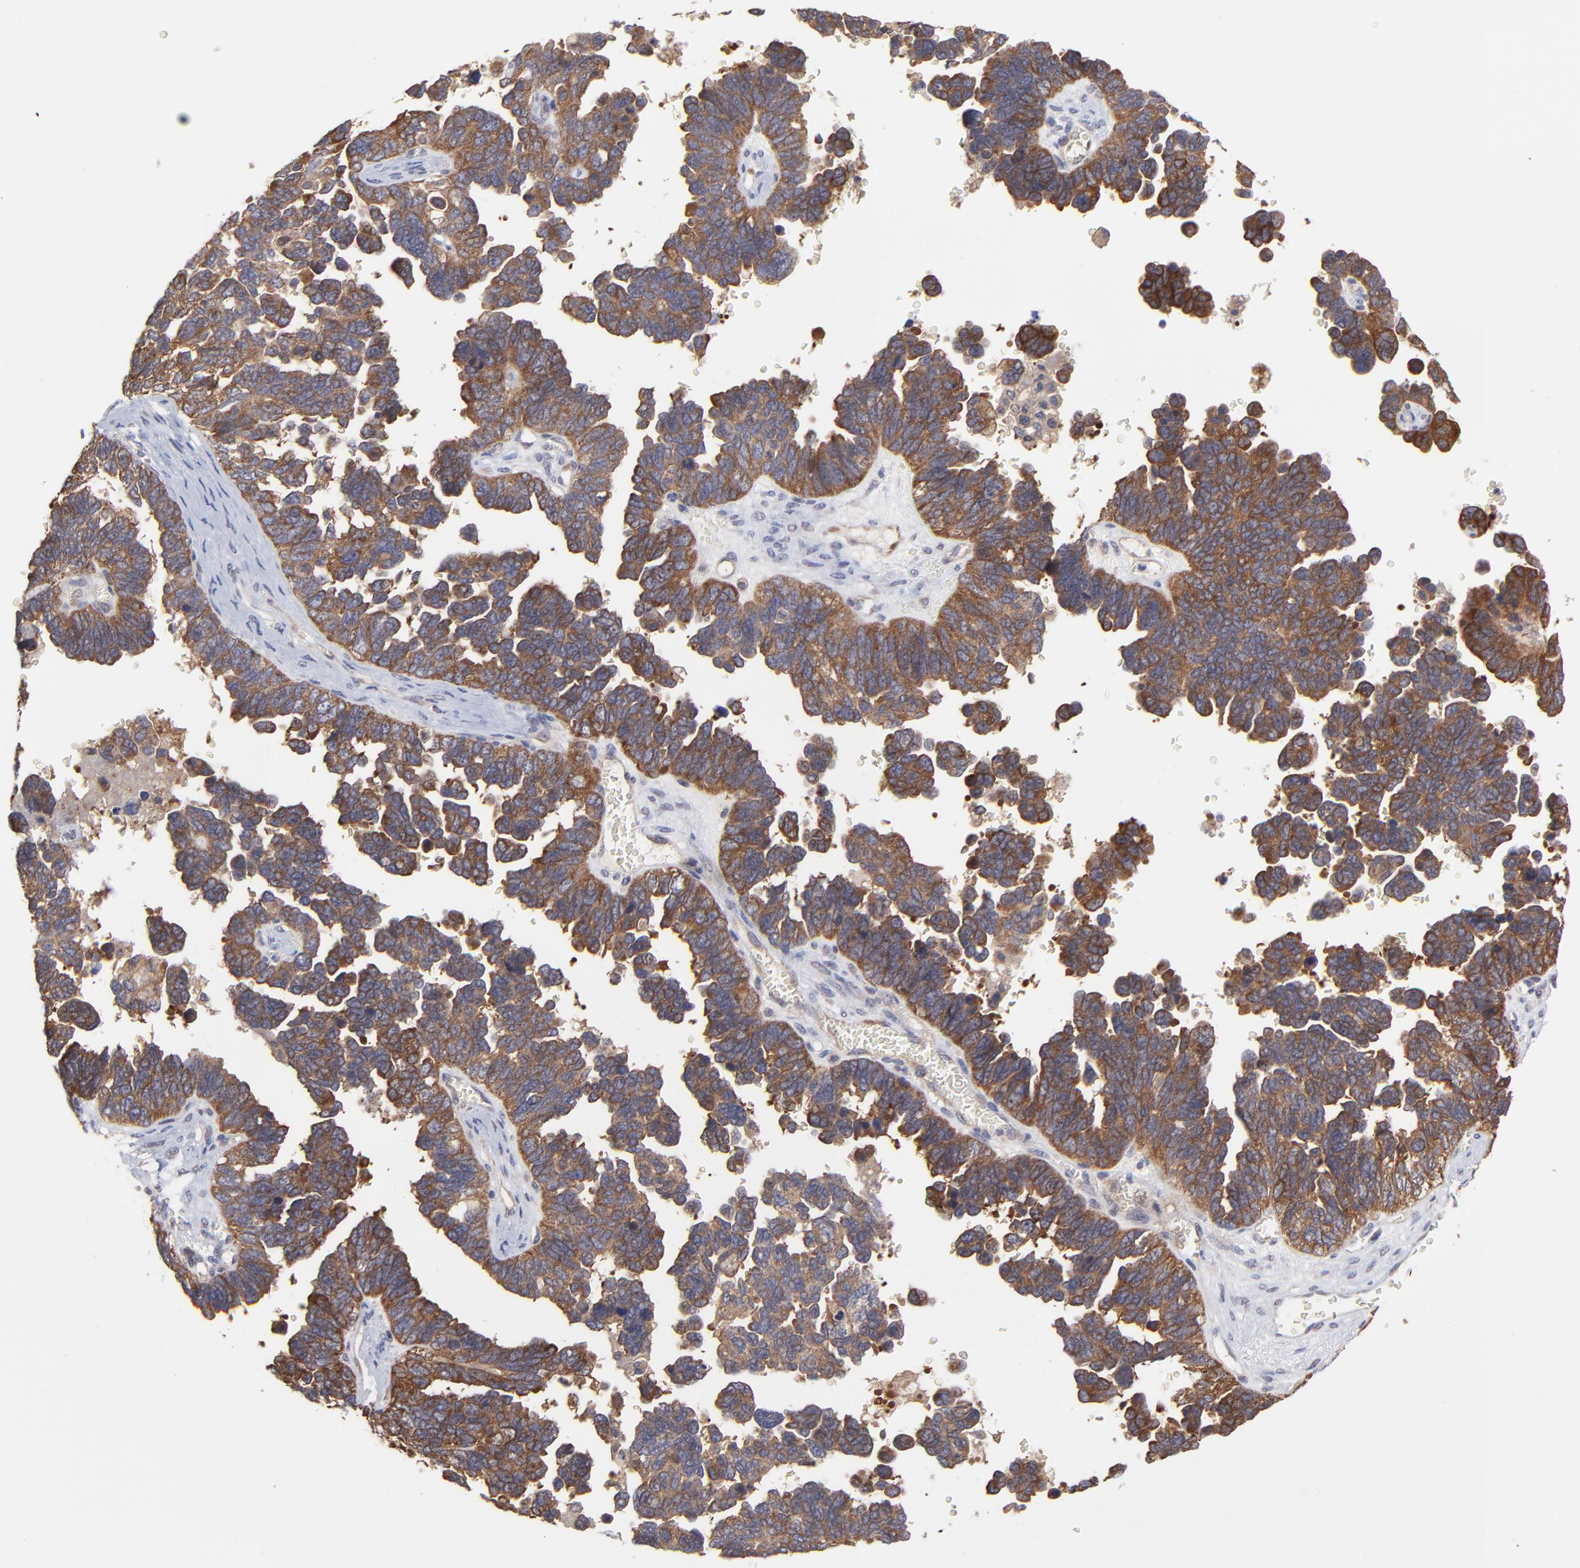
{"staining": {"intensity": "strong", "quantity": ">75%", "location": "cytoplasmic/membranous"}, "tissue": "ovarian cancer", "cell_type": "Tumor cells", "image_type": "cancer", "snomed": [{"axis": "morphology", "description": "Cystadenocarcinoma, serous, NOS"}, {"axis": "topography", "description": "Ovary"}], "caption": "Immunohistochemical staining of ovarian serous cystadenocarcinoma reveals high levels of strong cytoplasmic/membranous staining in about >75% of tumor cells.", "gene": "GART", "patient": {"sex": "female", "age": 69}}